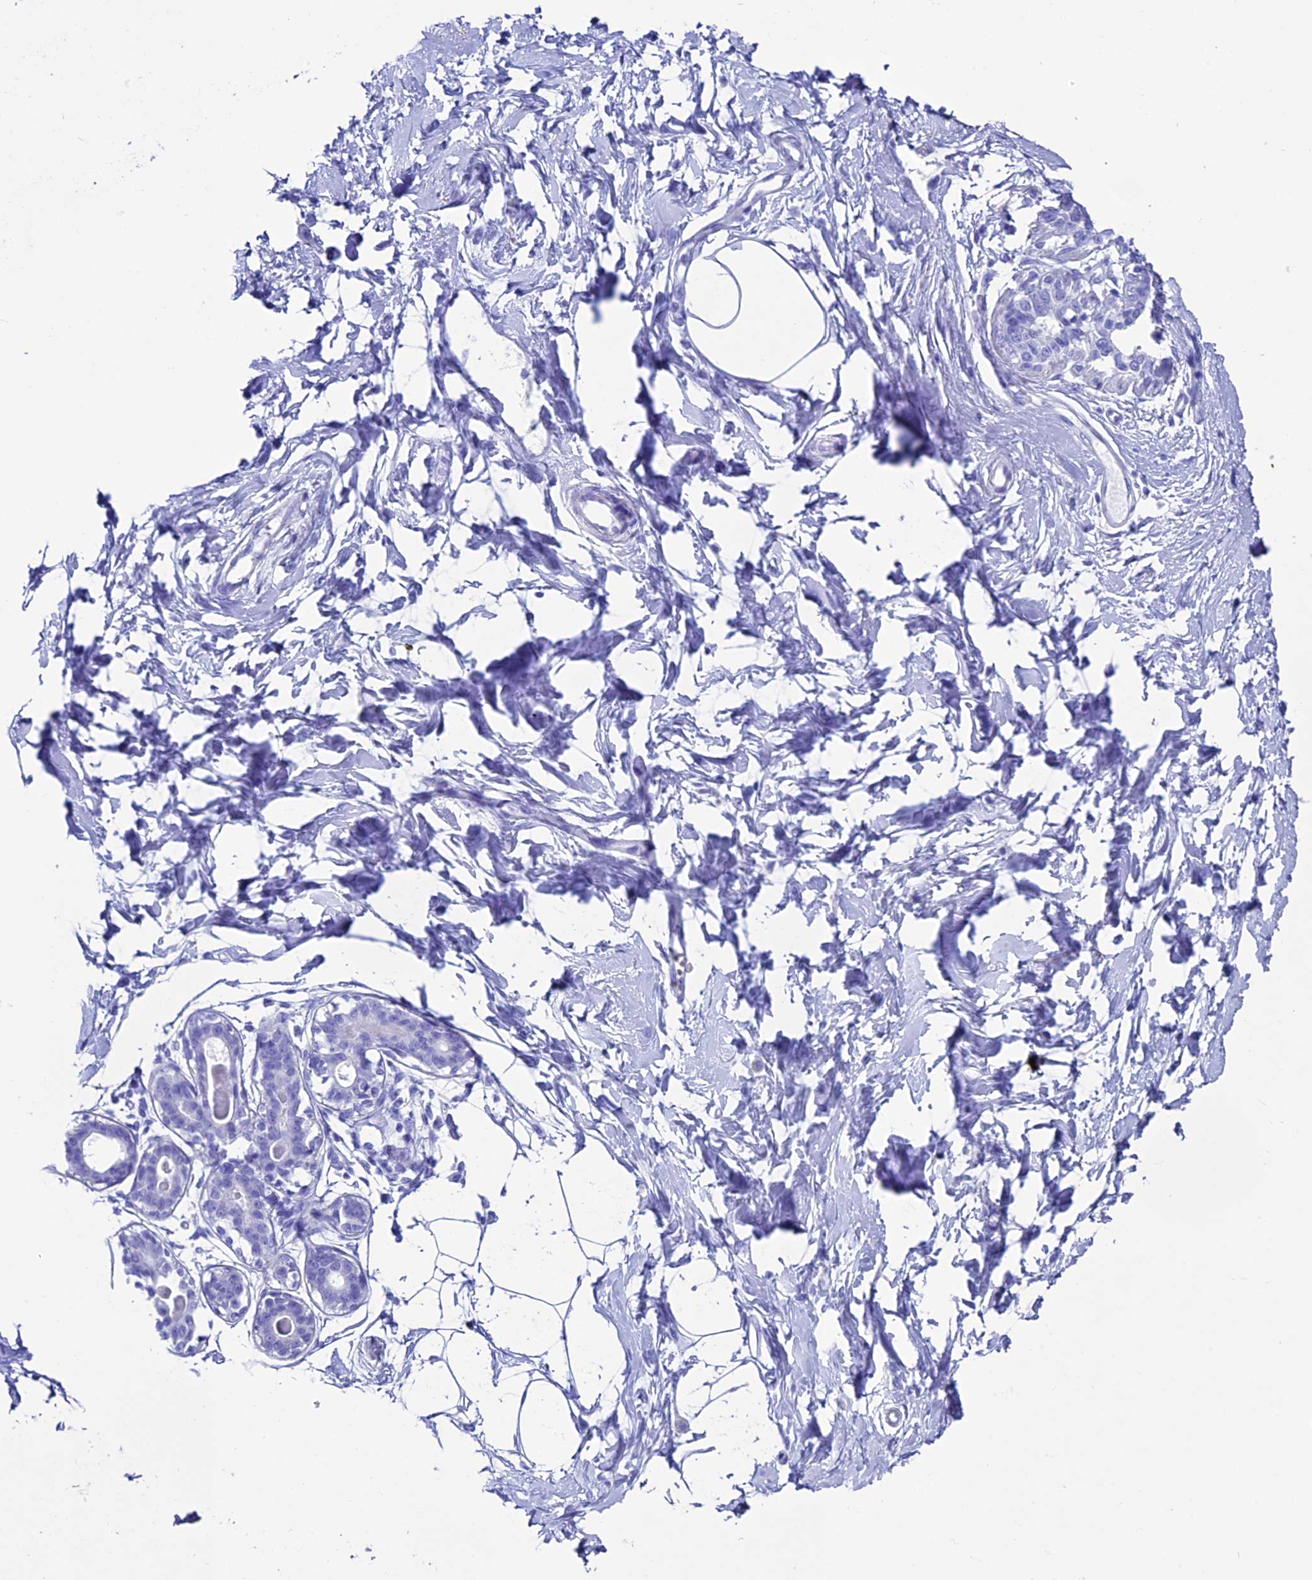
{"staining": {"intensity": "negative", "quantity": "none", "location": "none"}, "tissue": "breast", "cell_type": "Adipocytes", "image_type": "normal", "snomed": [{"axis": "morphology", "description": "Normal tissue, NOS"}, {"axis": "topography", "description": "Breast"}], "caption": "Adipocytes show no significant positivity in benign breast. (Brightfield microscopy of DAB immunohistochemistry (IHC) at high magnification).", "gene": "ANKRD29", "patient": {"sex": "female", "age": 45}}